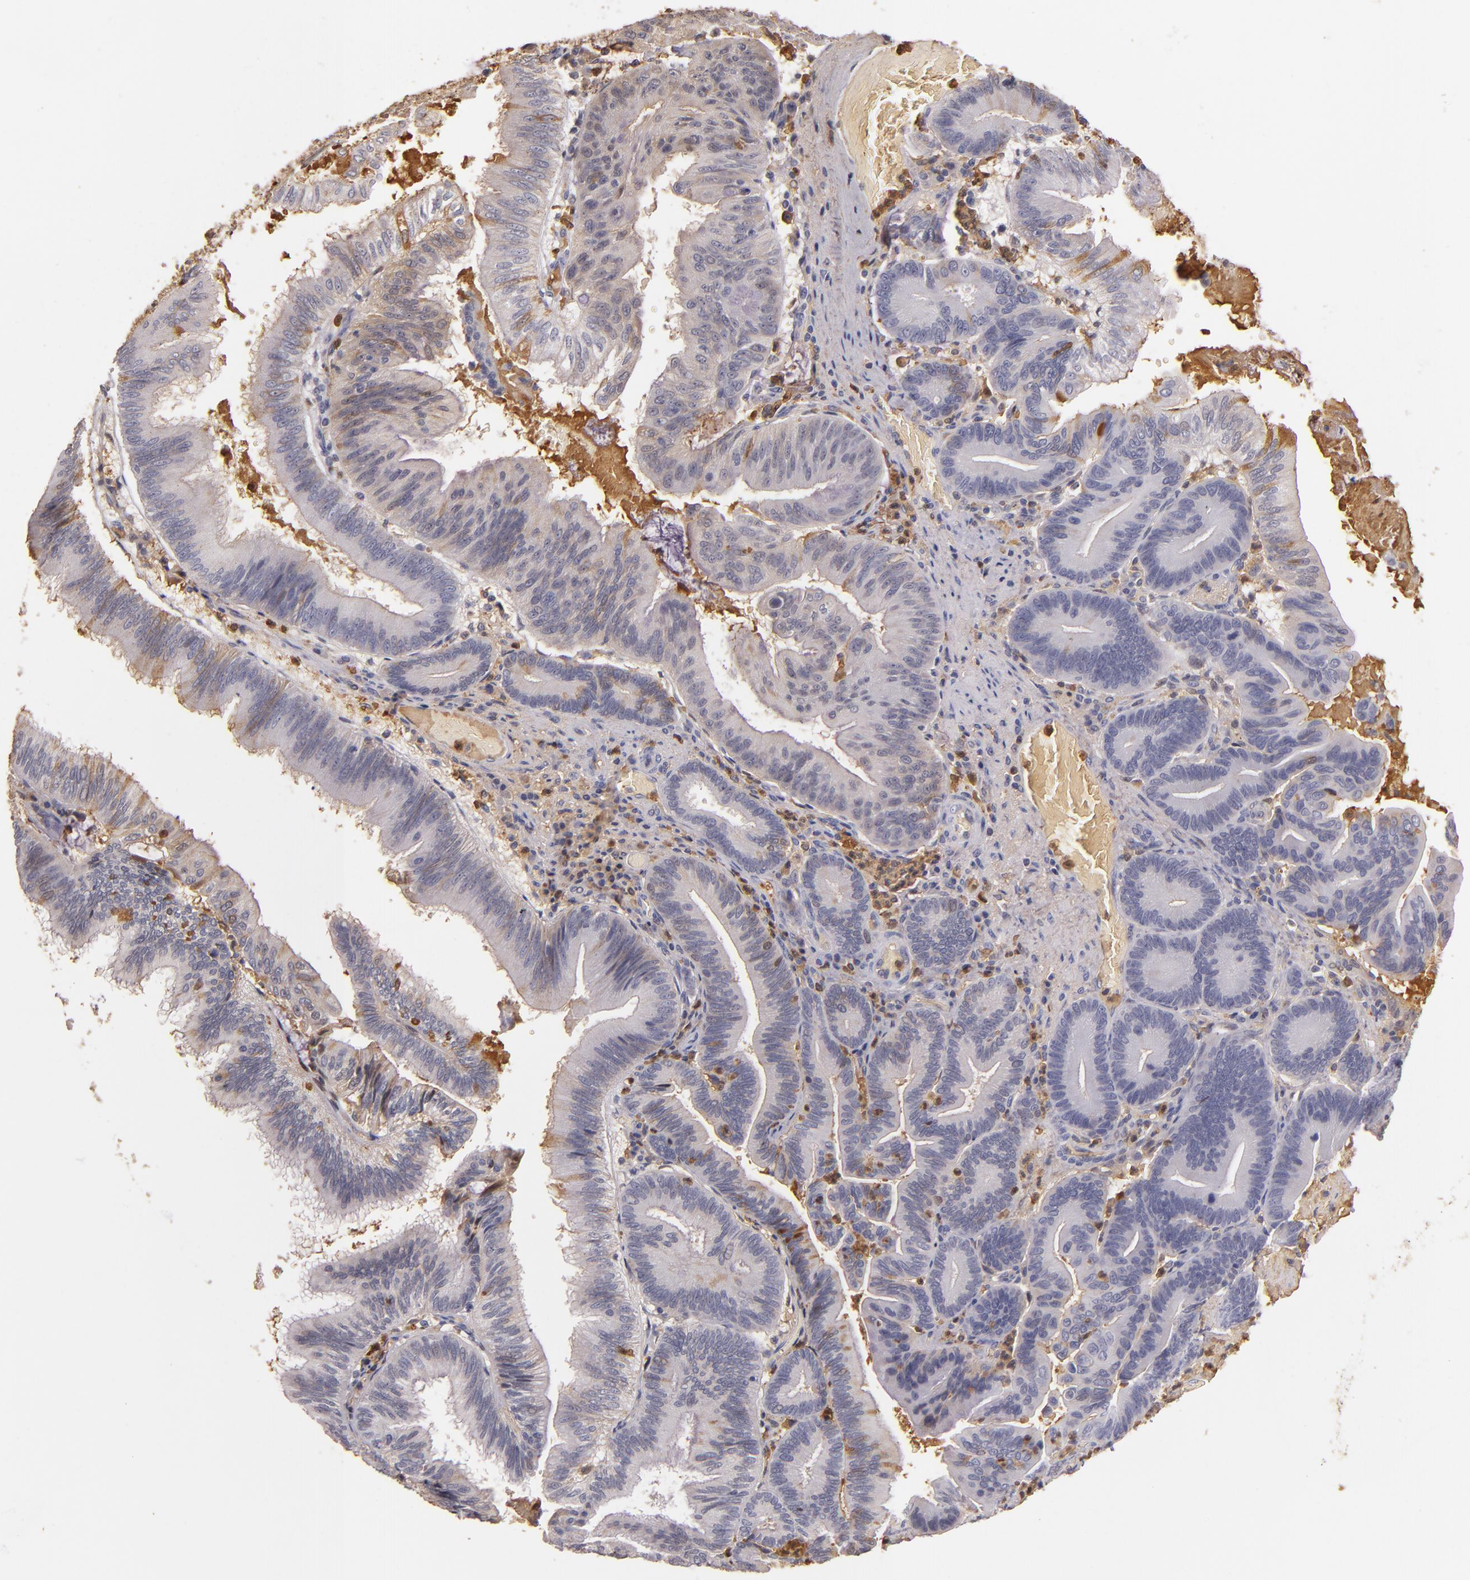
{"staining": {"intensity": "weak", "quantity": "25%-75%", "location": "cytoplasmic/membranous"}, "tissue": "pancreatic cancer", "cell_type": "Tumor cells", "image_type": "cancer", "snomed": [{"axis": "morphology", "description": "Adenocarcinoma, NOS"}, {"axis": "topography", "description": "Pancreas"}], "caption": "Pancreatic cancer stained for a protein shows weak cytoplasmic/membranous positivity in tumor cells. The protein is shown in brown color, while the nuclei are stained blue.", "gene": "PTS", "patient": {"sex": "male", "age": 82}}